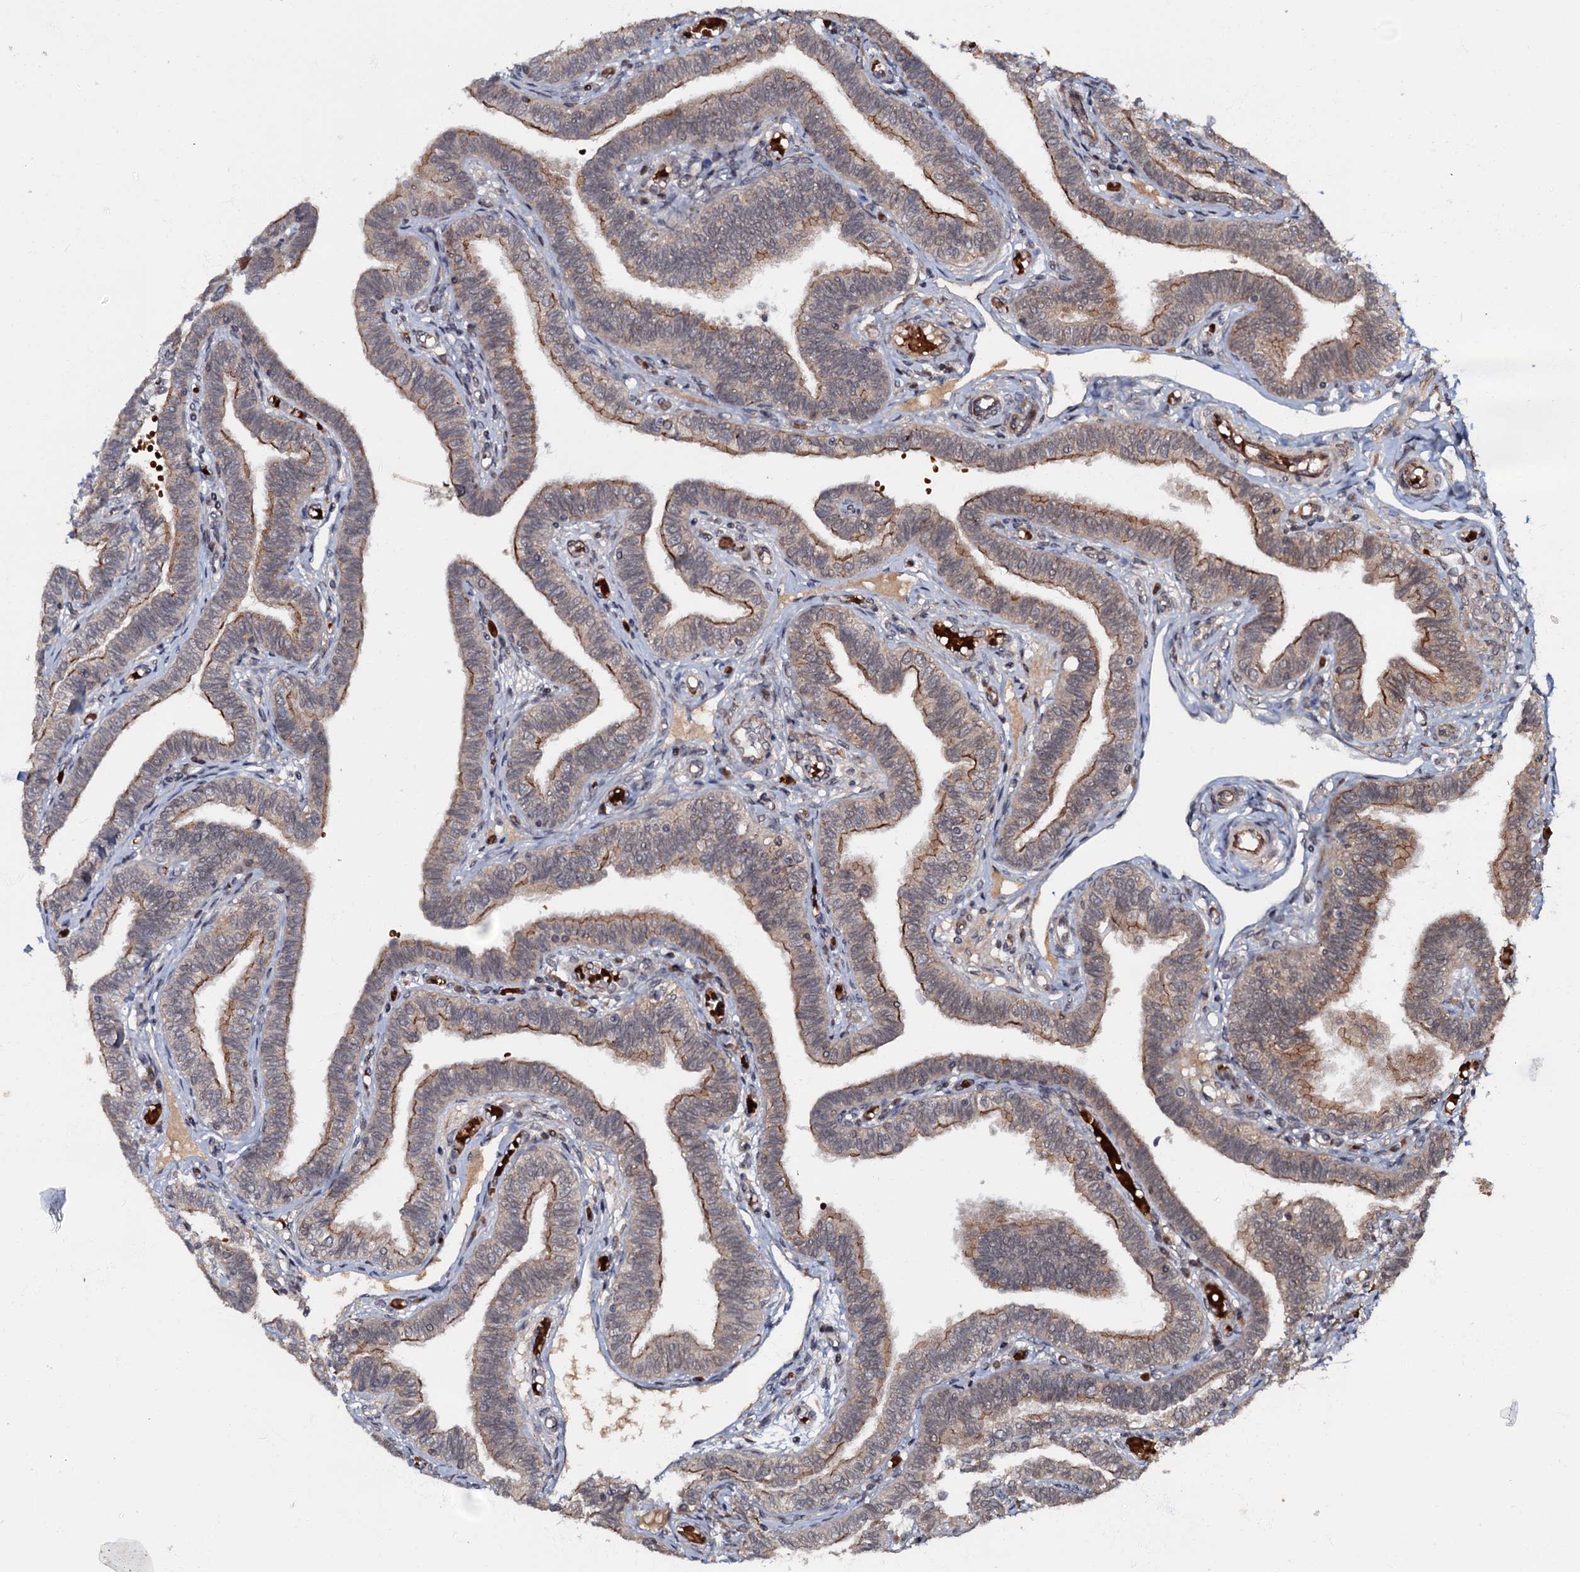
{"staining": {"intensity": "moderate", "quantity": ">75%", "location": "cytoplasmic/membranous"}, "tissue": "fallopian tube", "cell_type": "Glandular cells", "image_type": "normal", "snomed": [{"axis": "morphology", "description": "Normal tissue, NOS"}, {"axis": "topography", "description": "Fallopian tube"}], "caption": "The histopathology image shows staining of unremarkable fallopian tube, revealing moderate cytoplasmic/membranous protein positivity (brown color) within glandular cells.", "gene": "MANSC4", "patient": {"sex": "female", "age": 39}}